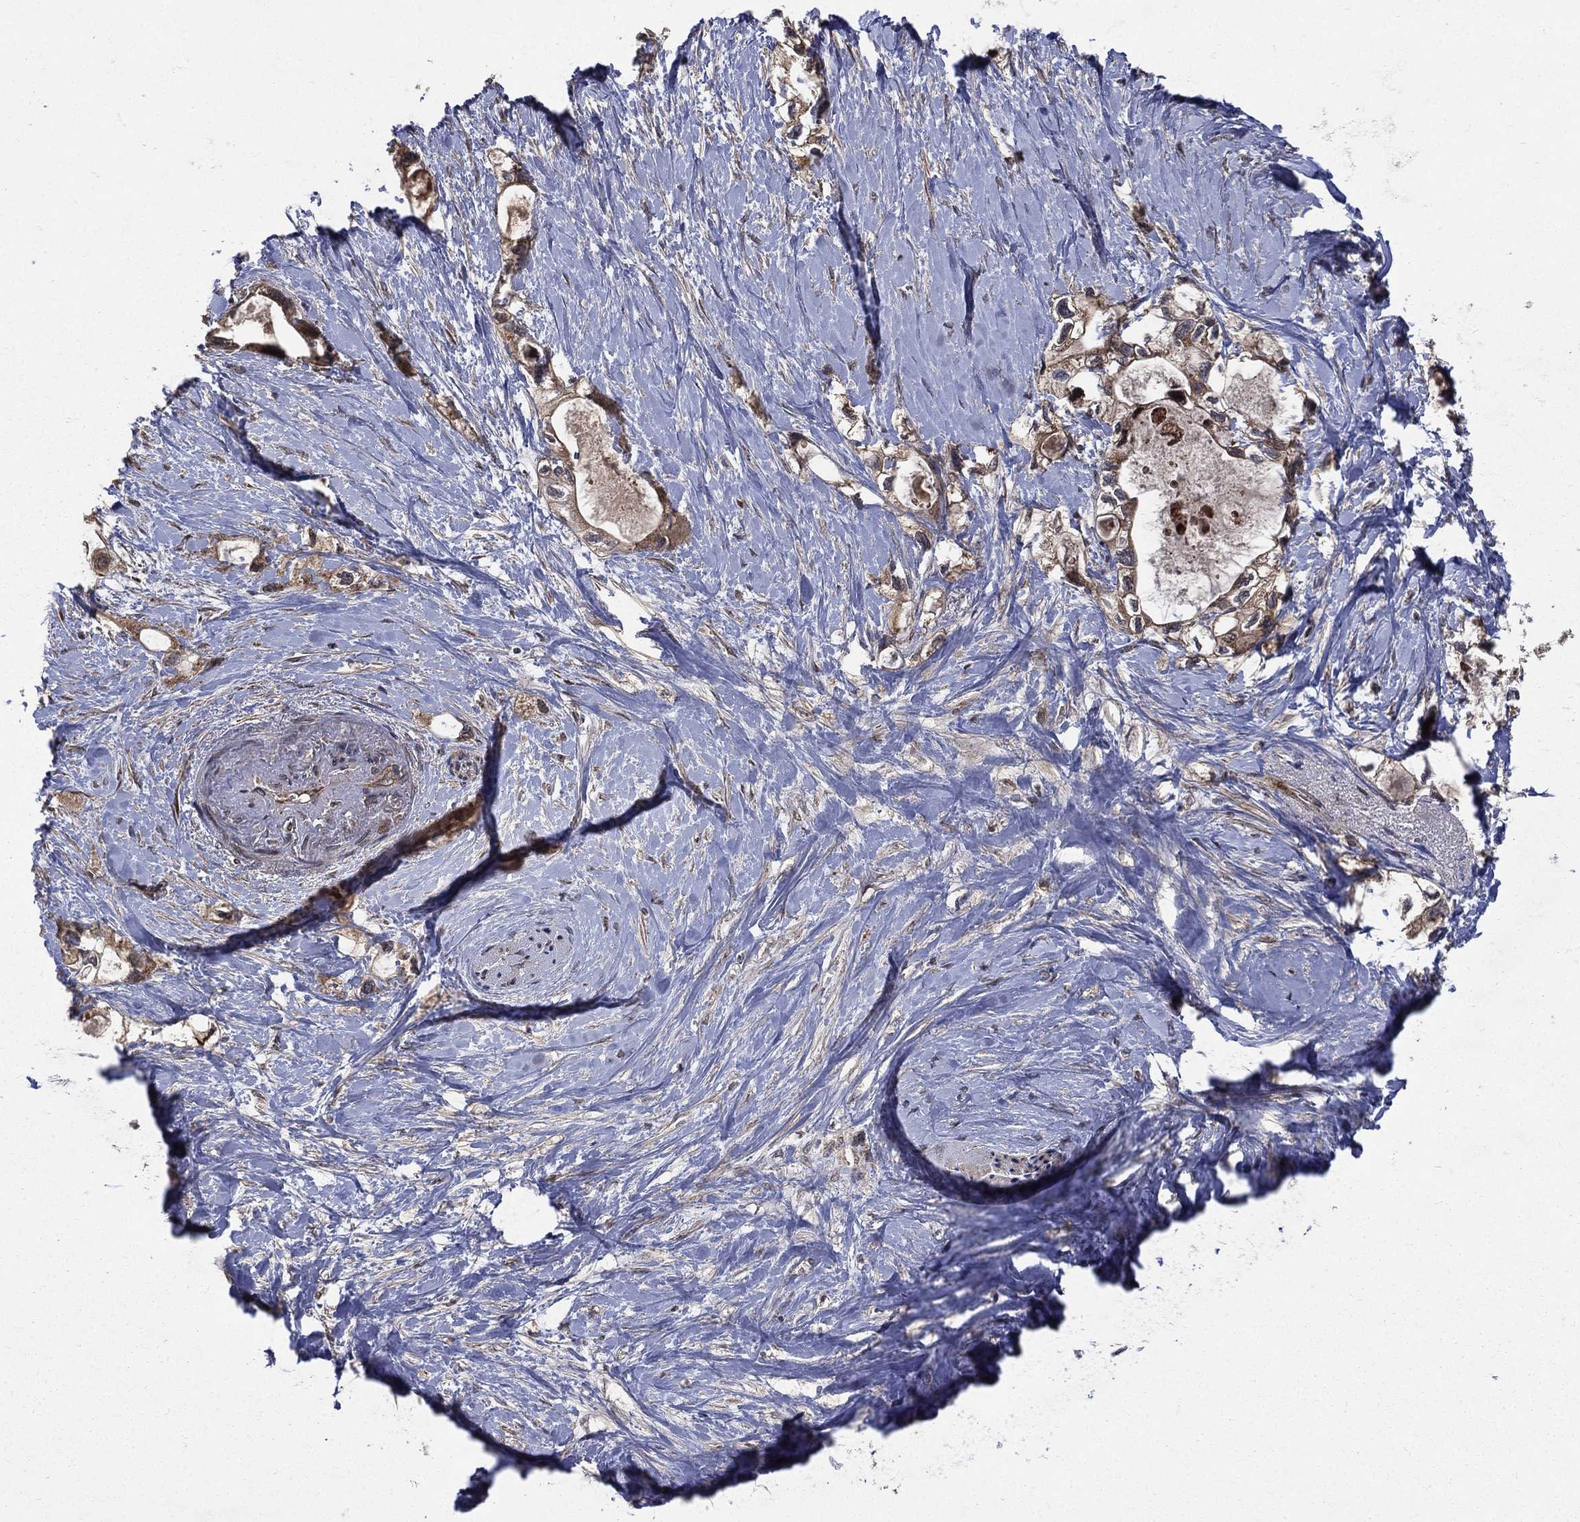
{"staining": {"intensity": "strong", "quantity": "25%-75%", "location": "cytoplasmic/membranous"}, "tissue": "pancreatic cancer", "cell_type": "Tumor cells", "image_type": "cancer", "snomed": [{"axis": "morphology", "description": "Adenocarcinoma, NOS"}, {"axis": "topography", "description": "Pancreas"}], "caption": "An image of adenocarcinoma (pancreatic) stained for a protein reveals strong cytoplasmic/membranous brown staining in tumor cells.", "gene": "RAB11FIP4", "patient": {"sex": "female", "age": 56}}